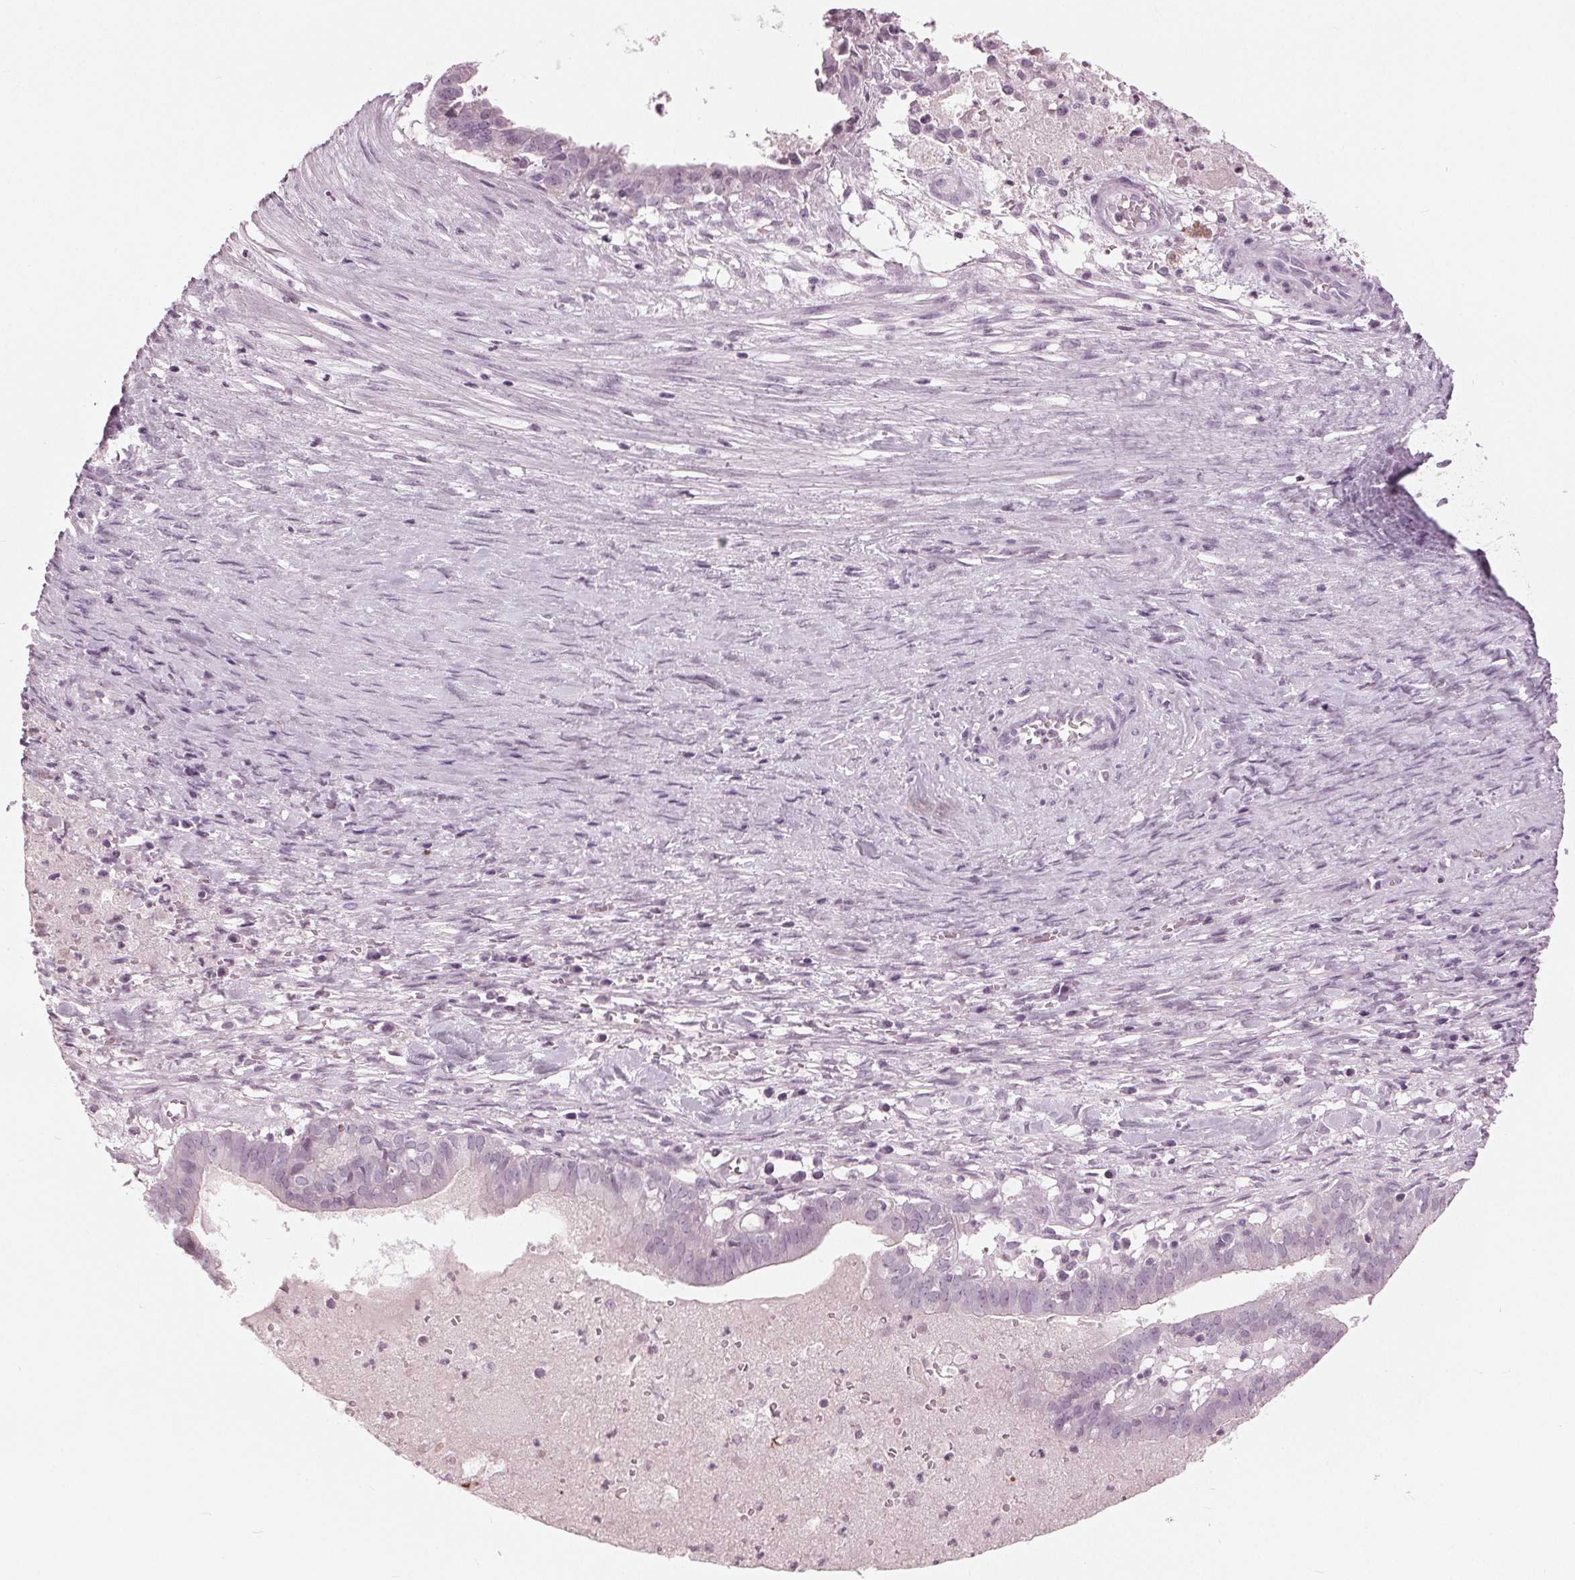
{"staining": {"intensity": "negative", "quantity": "none", "location": "none"}, "tissue": "ovarian cancer", "cell_type": "Tumor cells", "image_type": "cancer", "snomed": [{"axis": "morphology", "description": "Carcinoma, endometroid"}, {"axis": "topography", "description": "Ovary"}], "caption": "High magnification brightfield microscopy of ovarian cancer stained with DAB (3,3'-diaminobenzidine) (brown) and counterstained with hematoxylin (blue): tumor cells show no significant positivity.", "gene": "SLC9A4", "patient": {"sex": "female", "age": 64}}